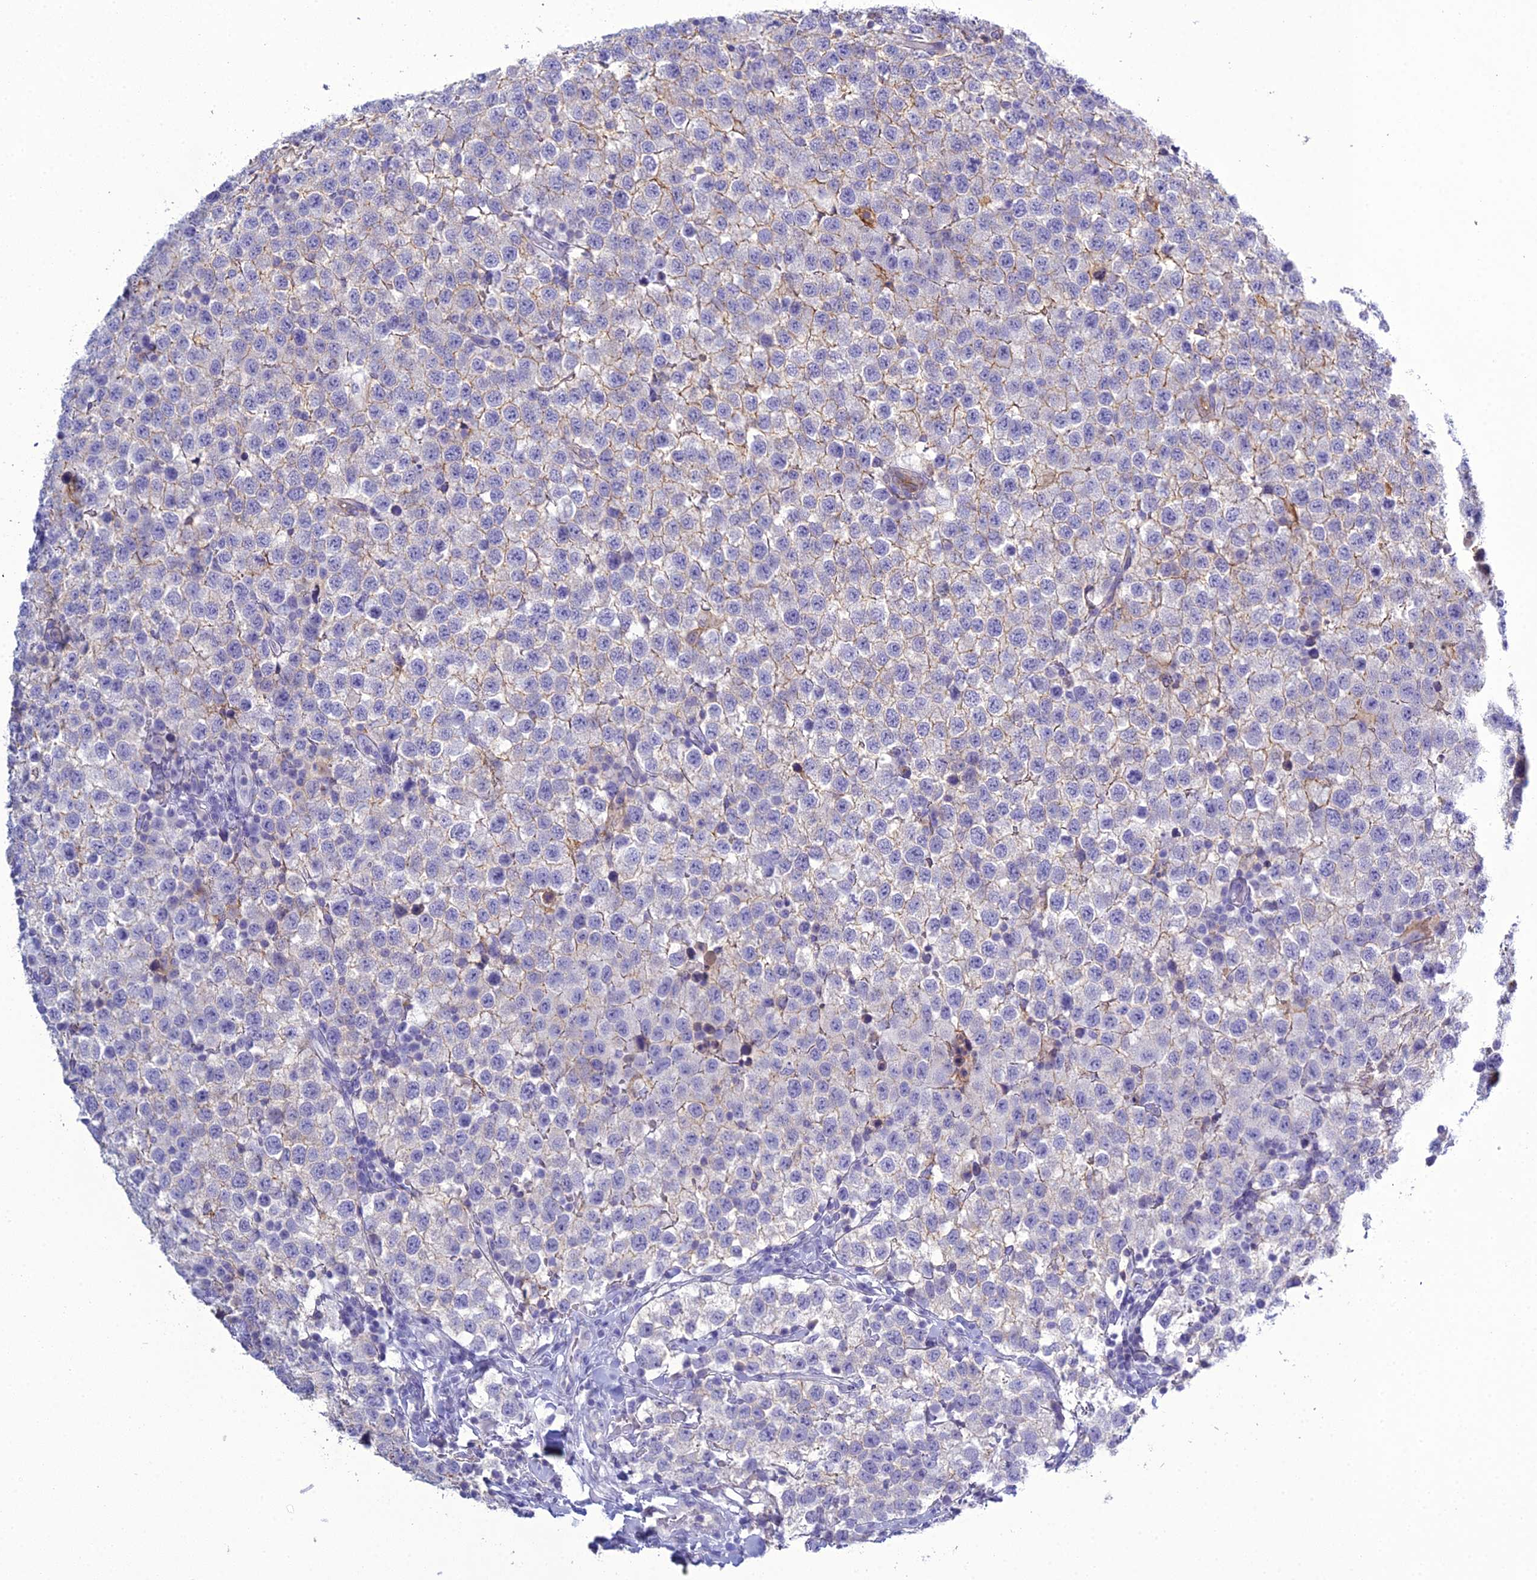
{"staining": {"intensity": "negative", "quantity": "none", "location": "none"}, "tissue": "testis cancer", "cell_type": "Tumor cells", "image_type": "cancer", "snomed": [{"axis": "morphology", "description": "Seminoma, NOS"}, {"axis": "topography", "description": "Testis"}], "caption": "Immunohistochemistry (IHC) micrograph of neoplastic tissue: testis cancer (seminoma) stained with DAB displays no significant protein expression in tumor cells.", "gene": "ACE", "patient": {"sex": "male", "age": 34}}